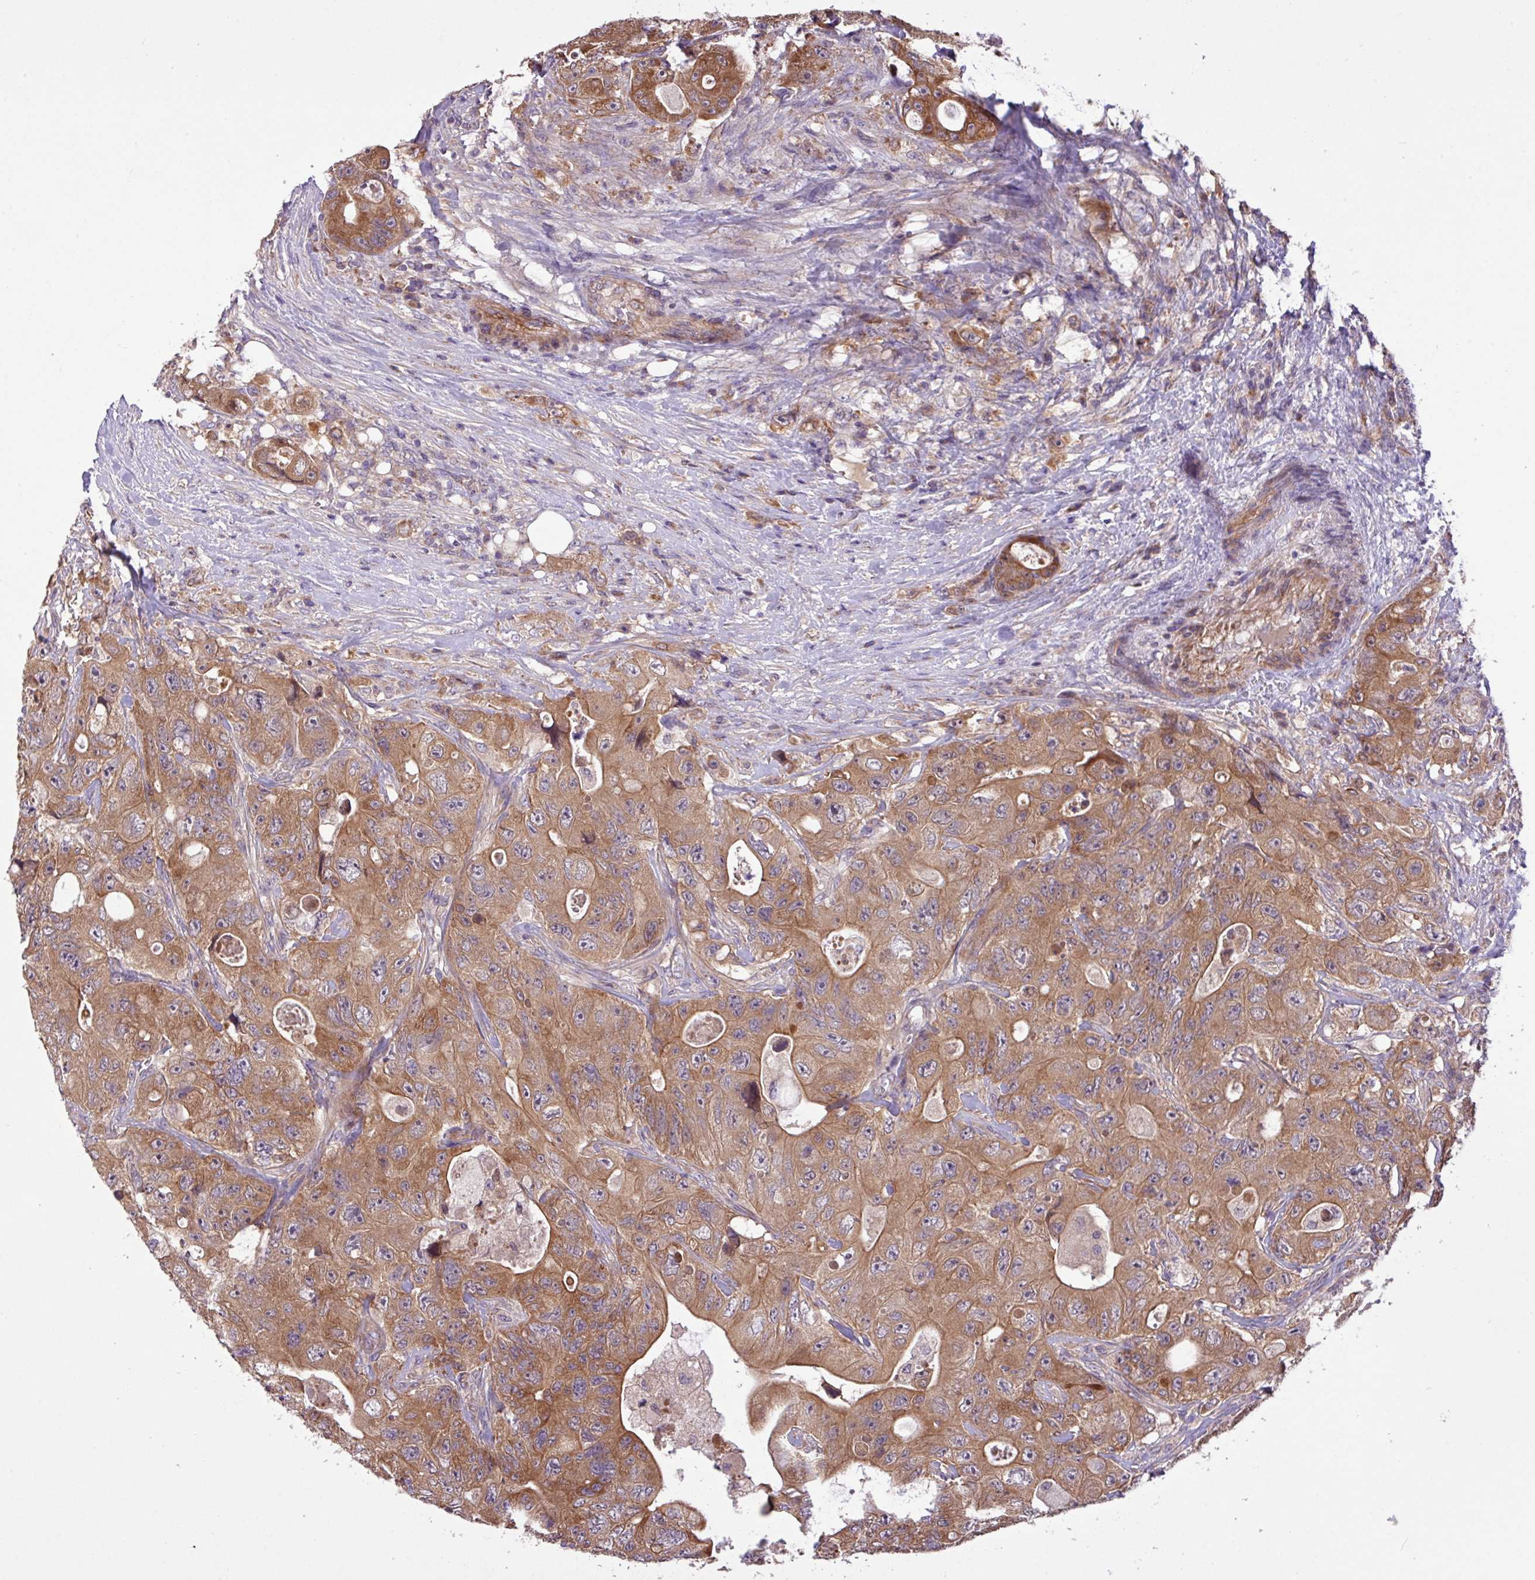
{"staining": {"intensity": "strong", "quantity": ">75%", "location": "cytoplasmic/membranous"}, "tissue": "colorectal cancer", "cell_type": "Tumor cells", "image_type": "cancer", "snomed": [{"axis": "morphology", "description": "Adenocarcinoma, NOS"}, {"axis": "topography", "description": "Colon"}], "caption": "This photomicrograph reveals immunohistochemistry staining of colorectal cancer (adenocarcinoma), with high strong cytoplasmic/membranous staining in about >75% of tumor cells.", "gene": "TIMM10B", "patient": {"sex": "female", "age": 46}}